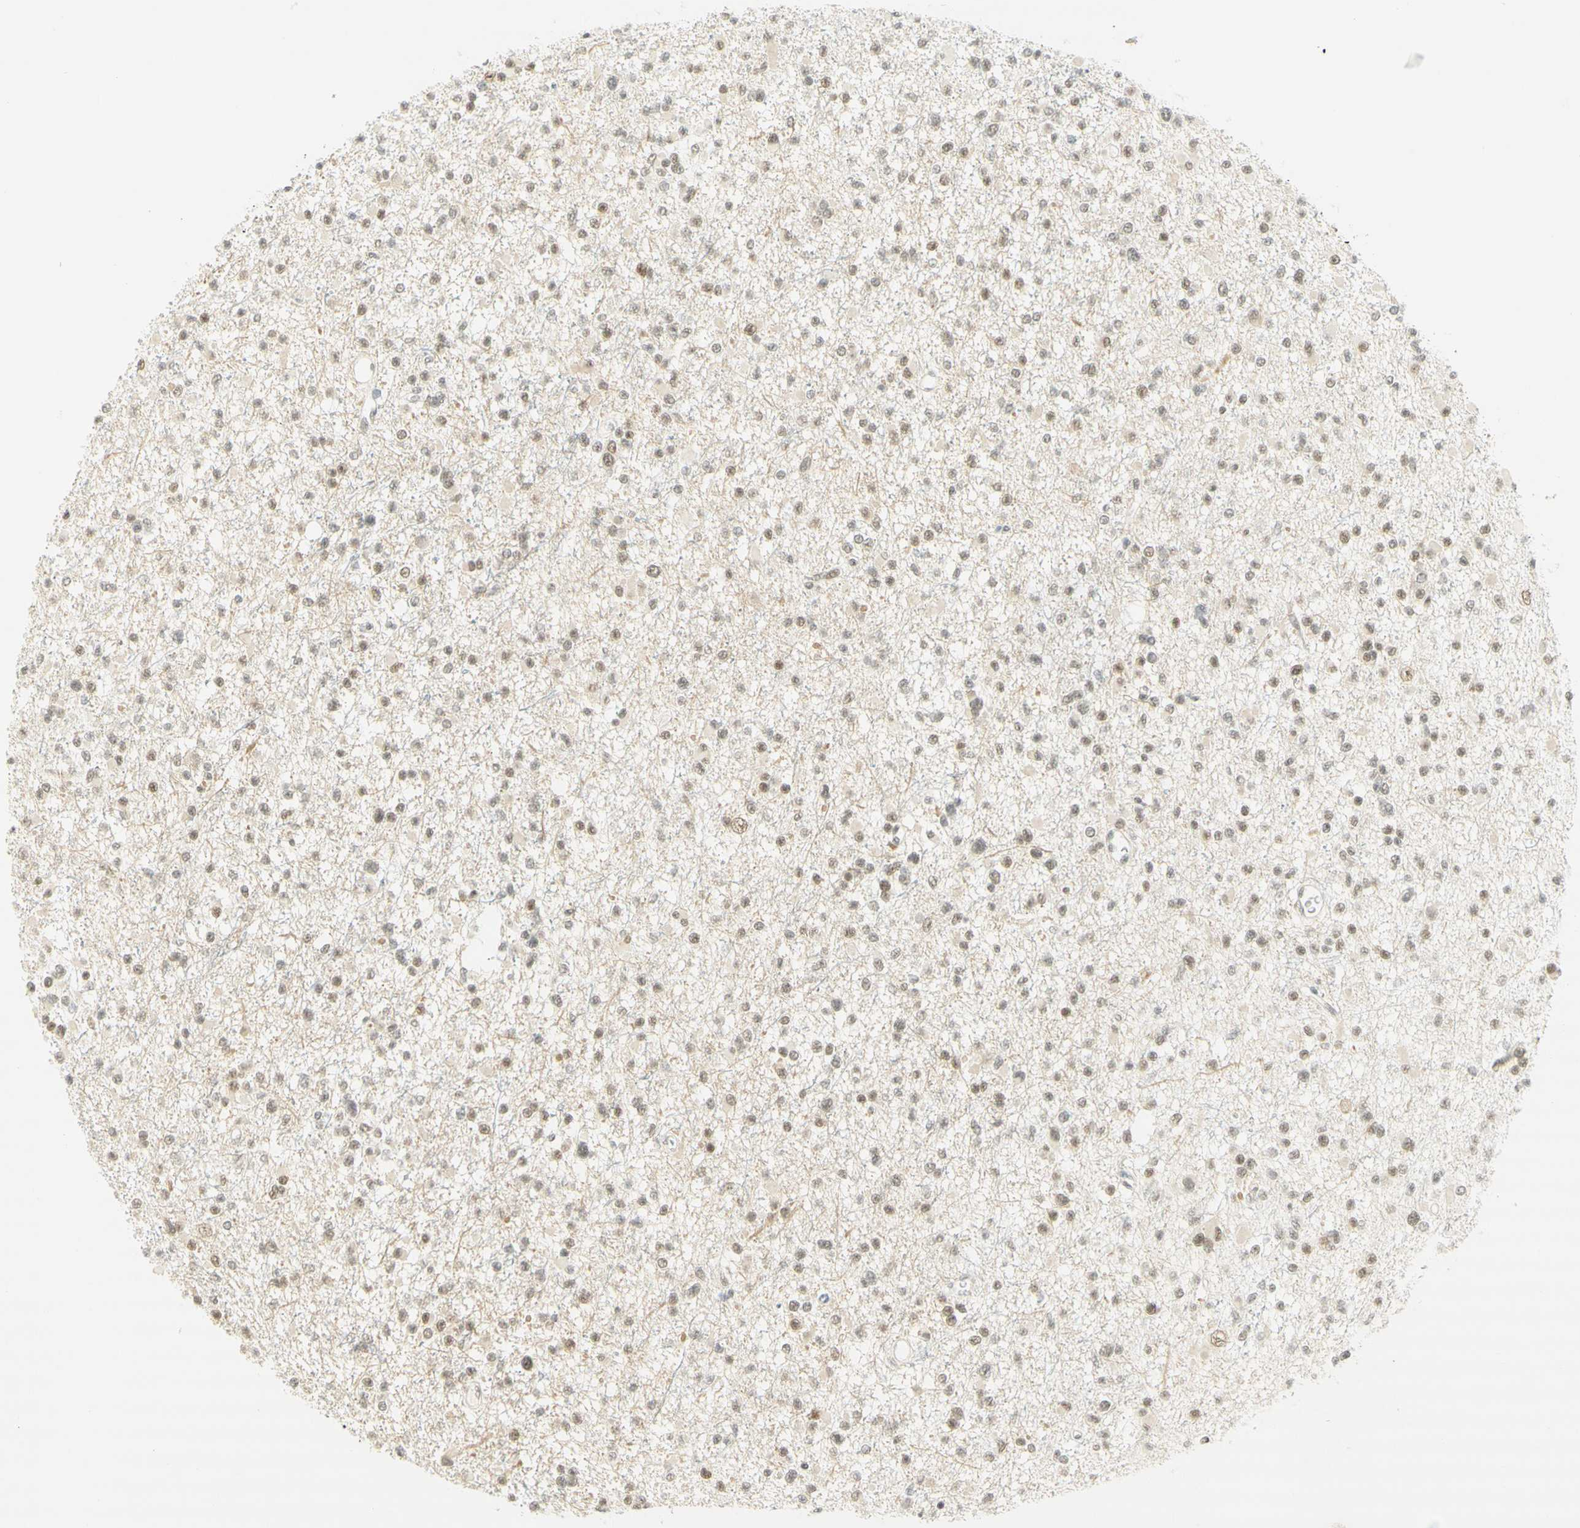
{"staining": {"intensity": "weak", "quantity": ">75%", "location": "cytoplasmic/membranous,nuclear"}, "tissue": "glioma", "cell_type": "Tumor cells", "image_type": "cancer", "snomed": [{"axis": "morphology", "description": "Glioma, malignant, Low grade"}, {"axis": "topography", "description": "Brain"}], "caption": "Low-grade glioma (malignant) stained with immunohistochemistry (IHC) shows weak cytoplasmic/membranous and nuclear staining in about >75% of tumor cells. Using DAB (3,3'-diaminobenzidine) (brown) and hematoxylin (blue) stains, captured at high magnification using brightfield microscopy.", "gene": "PMS2", "patient": {"sex": "female", "age": 22}}